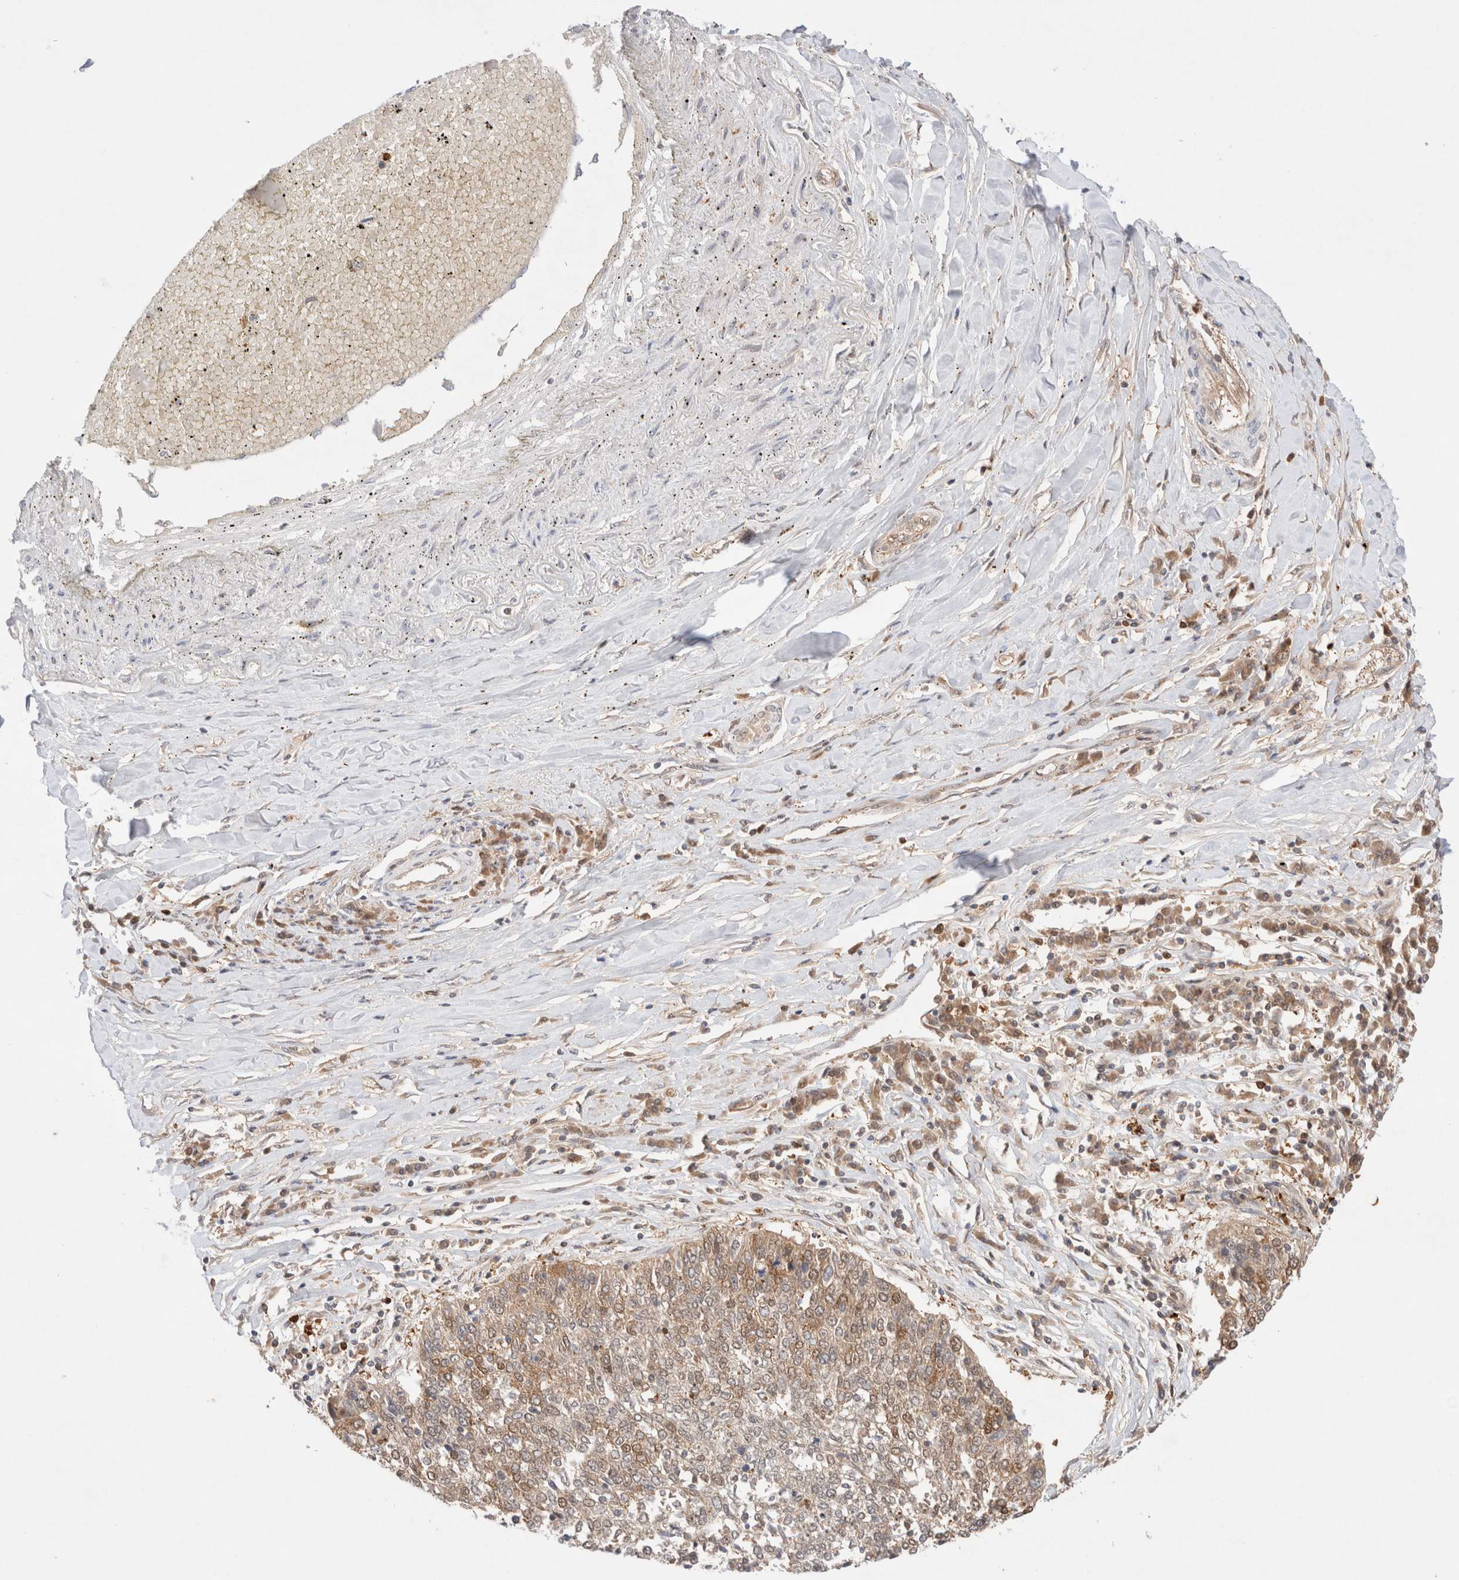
{"staining": {"intensity": "moderate", "quantity": "<25%", "location": "cytoplasmic/membranous,nuclear"}, "tissue": "lung cancer", "cell_type": "Tumor cells", "image_type": "cancer", "snomed": [{"axis": "morphology", "description": "Normal tissue, NOS"}, {"axis": "morphology", "description": "Squamous cell carcinoma, NOS"}, {"axis": "topography", "description": "Cartilage tissue"}, {"axis": "topography", "description": "Bronchus"}, {"axis": "topography", "description": "Lung"}, {"axis": "topography", "description": "Peripheral nerve tissue"}], "caption": "Approximately <25% of tumor cells in human lung cancer exhibit moderate cytoplasmic/membranous and nuclear protein positivity as visualized by brown immunohistochemical staining.", "gene": "STARD10", "patient": {"sex": "female", "age": 49}}